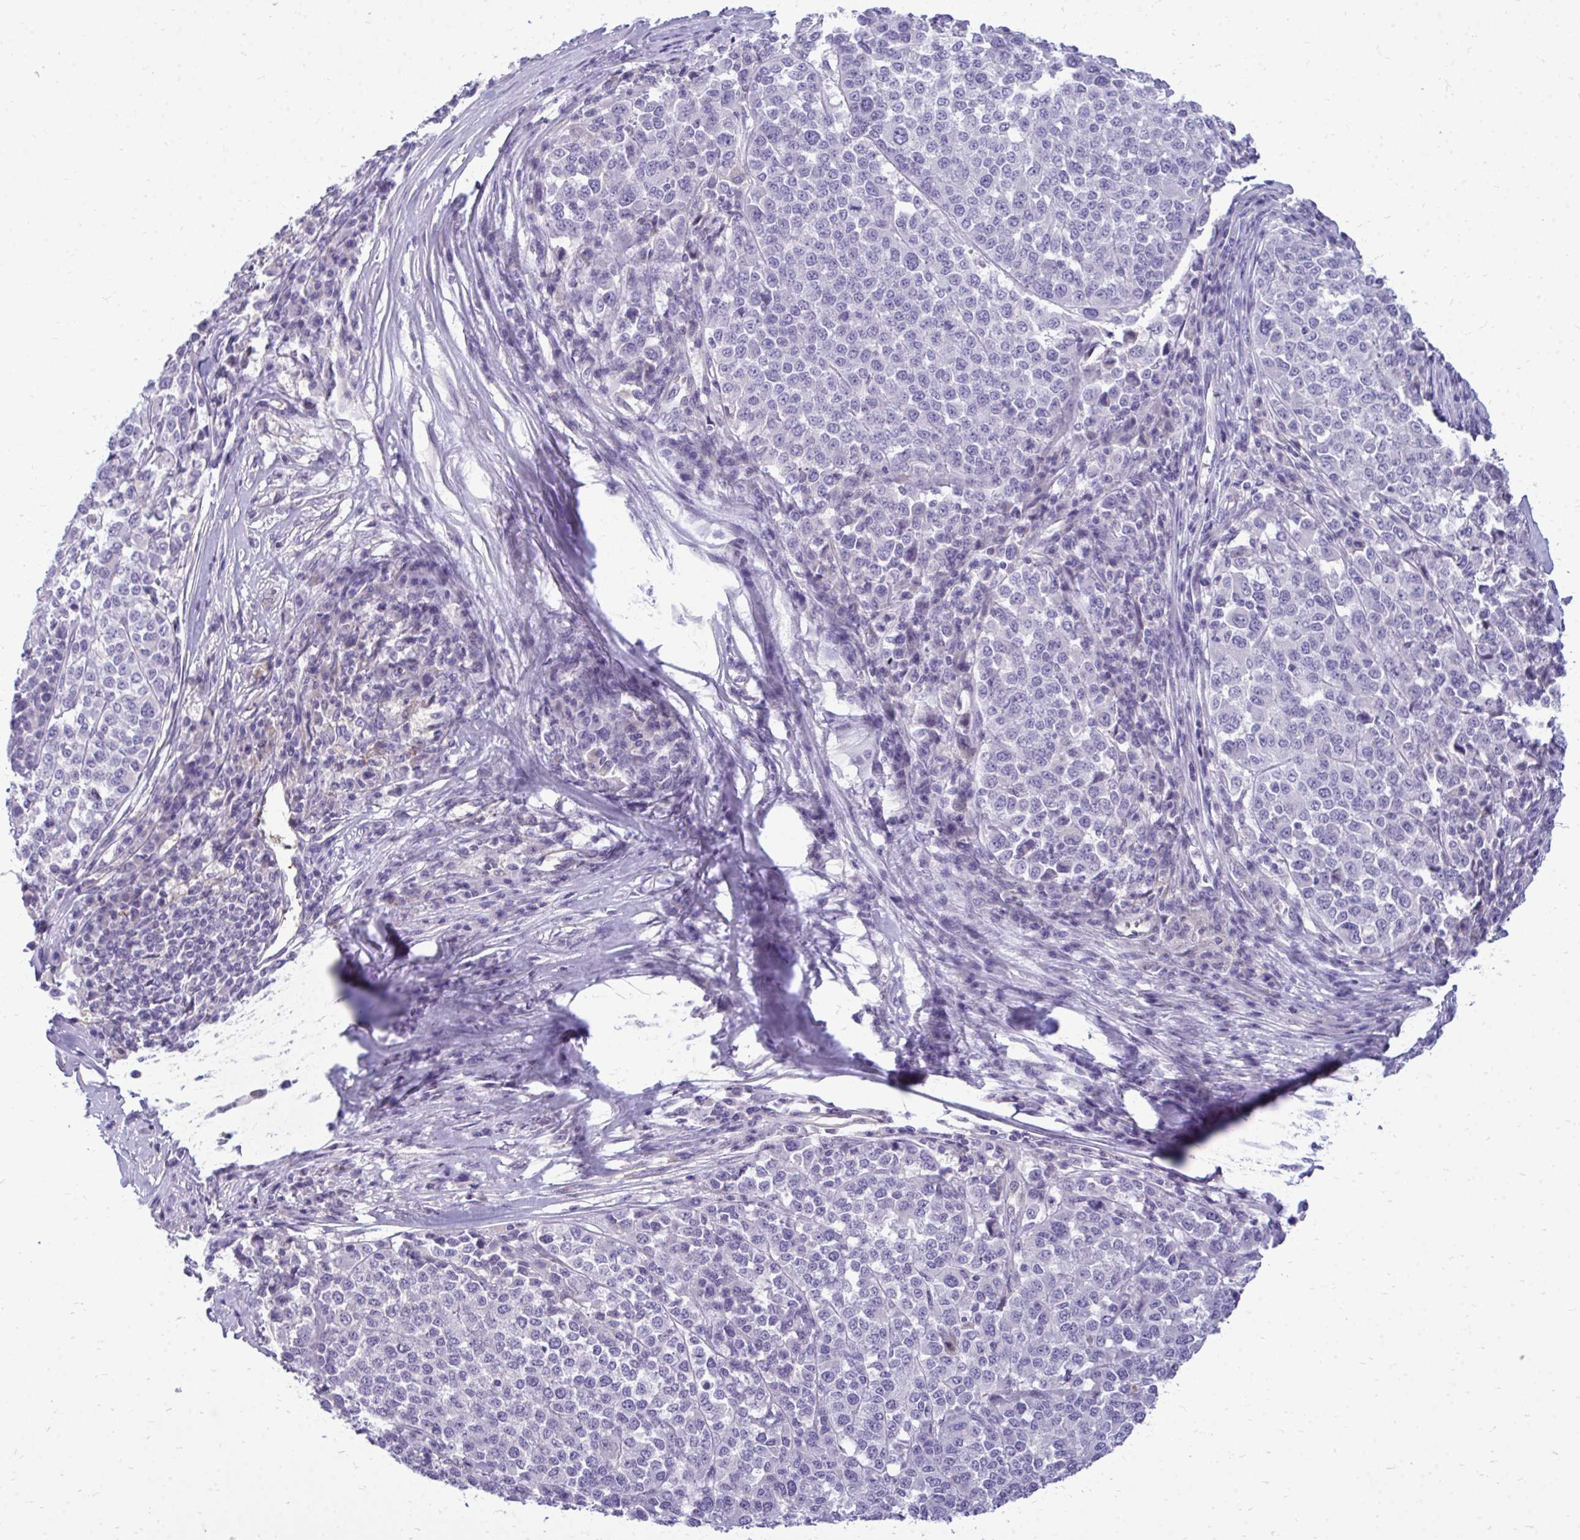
{"staining": {"intensity": "negative", "quantity": "none", "location": "none"}, "tissue": "melanoma", "cell_type": "Tumor cells", "image_type": "cancer", "snomed": [{"axis": "morphology", "description": "Malignant melanoma, Metastatic site"}, {"axis": "topography", "description": "Lymph node"}], "caption": "High power microscopy micrograph of an immunohistochemistry micrograph of melanoma, revealing no significant positivity in tumor cells.", "gene": "FABP3", "patient": {"sex": "male", "age": 44}}